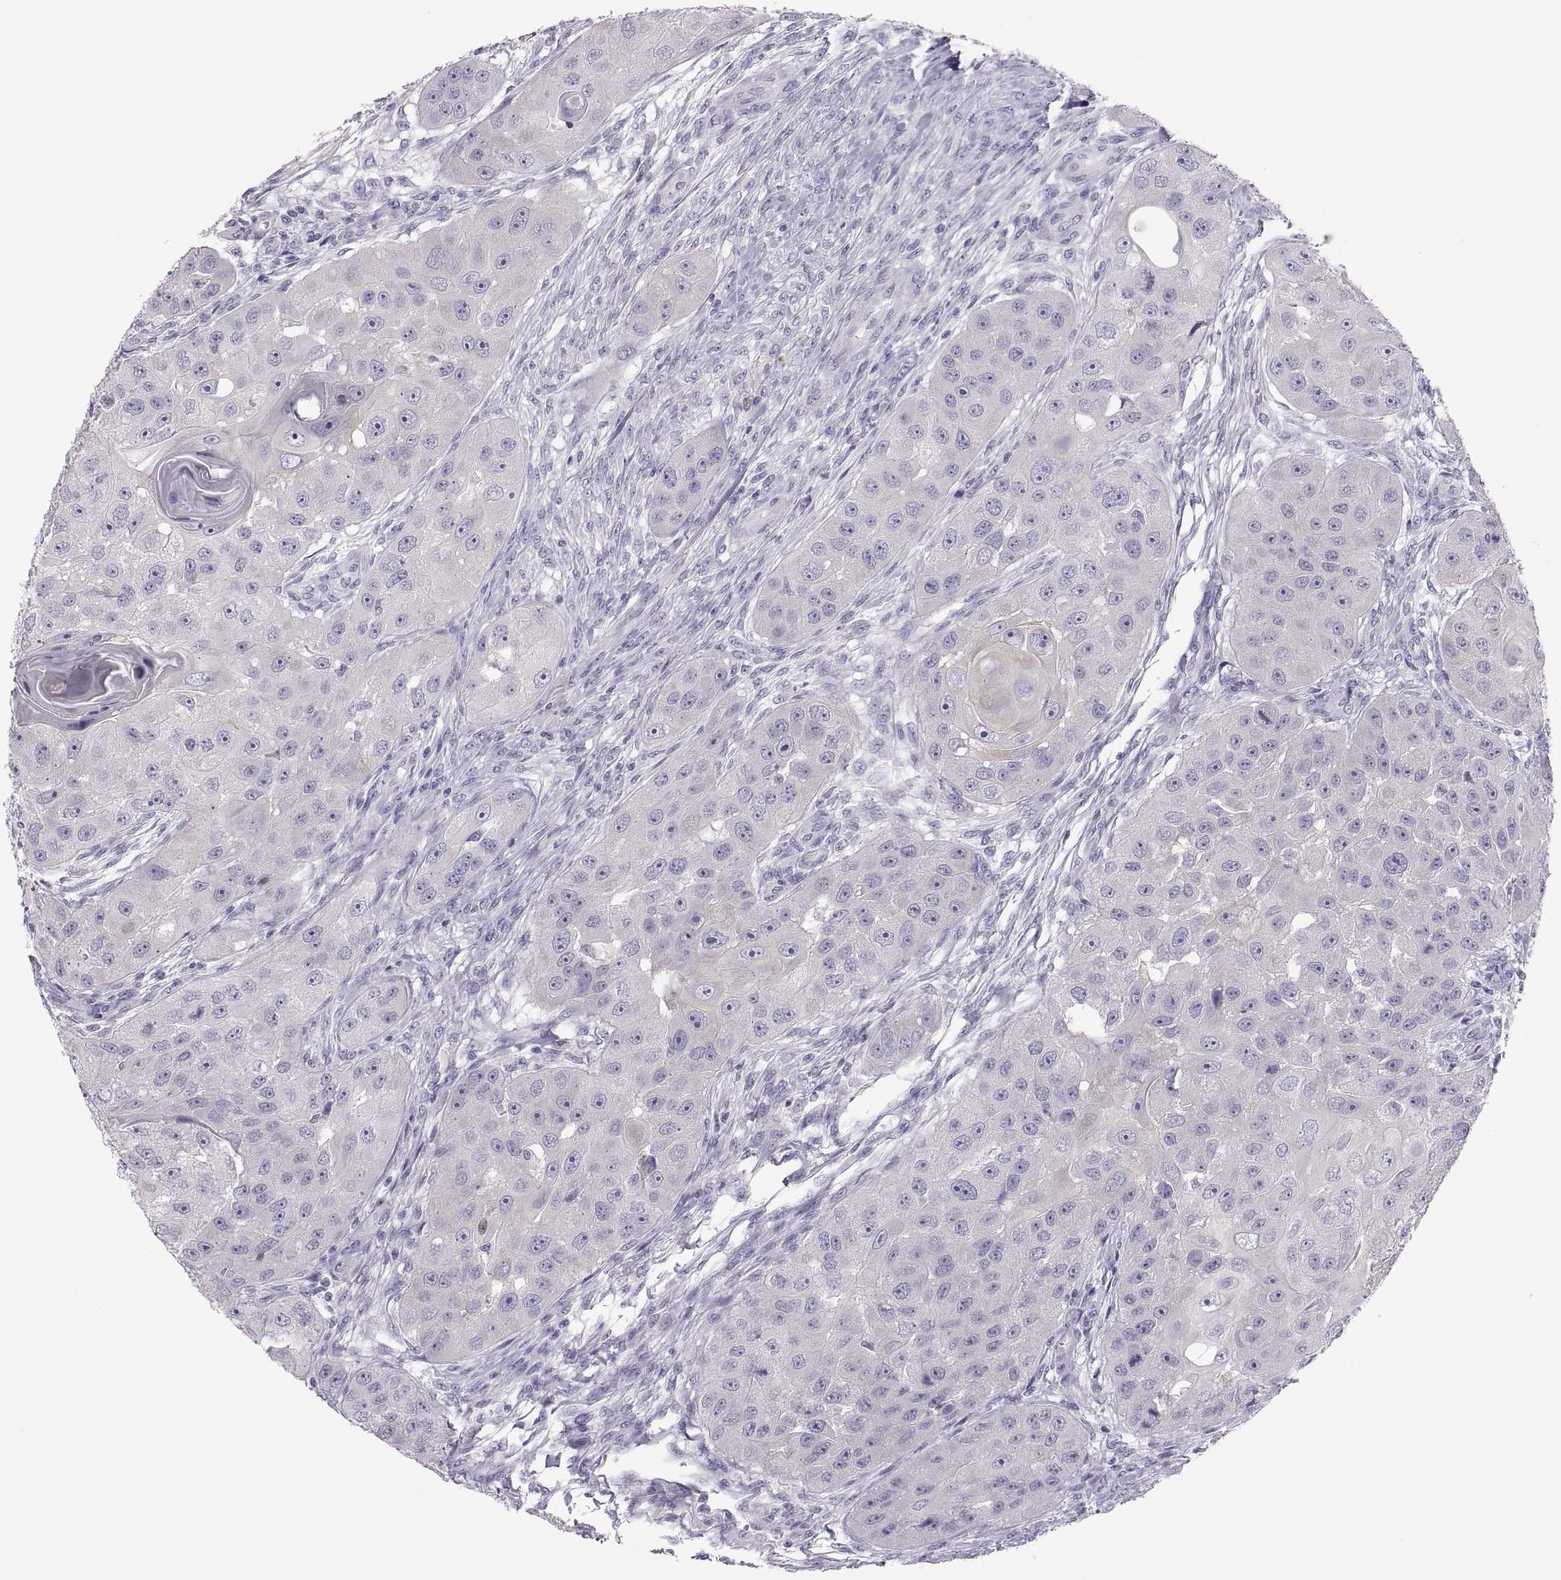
{"staining": {"intensity": "negative", "quantity": "none", "location": "none"}, "tissue": "head and neck cancer", "cell_type": "Tumor cells", "image_type": "cancer", "snomed": [{"axis": "morphology", "description": "Squamous cell carcinoma, NOS"}, {"axis": "topography", "description": "Head-Neck"}], "caption": "Tumor cells are negative for protein expression in human head and neck squamous cell carcinoma.", "gene": "MAGEB2", "patient": {"sex": "male", "age": 51}}